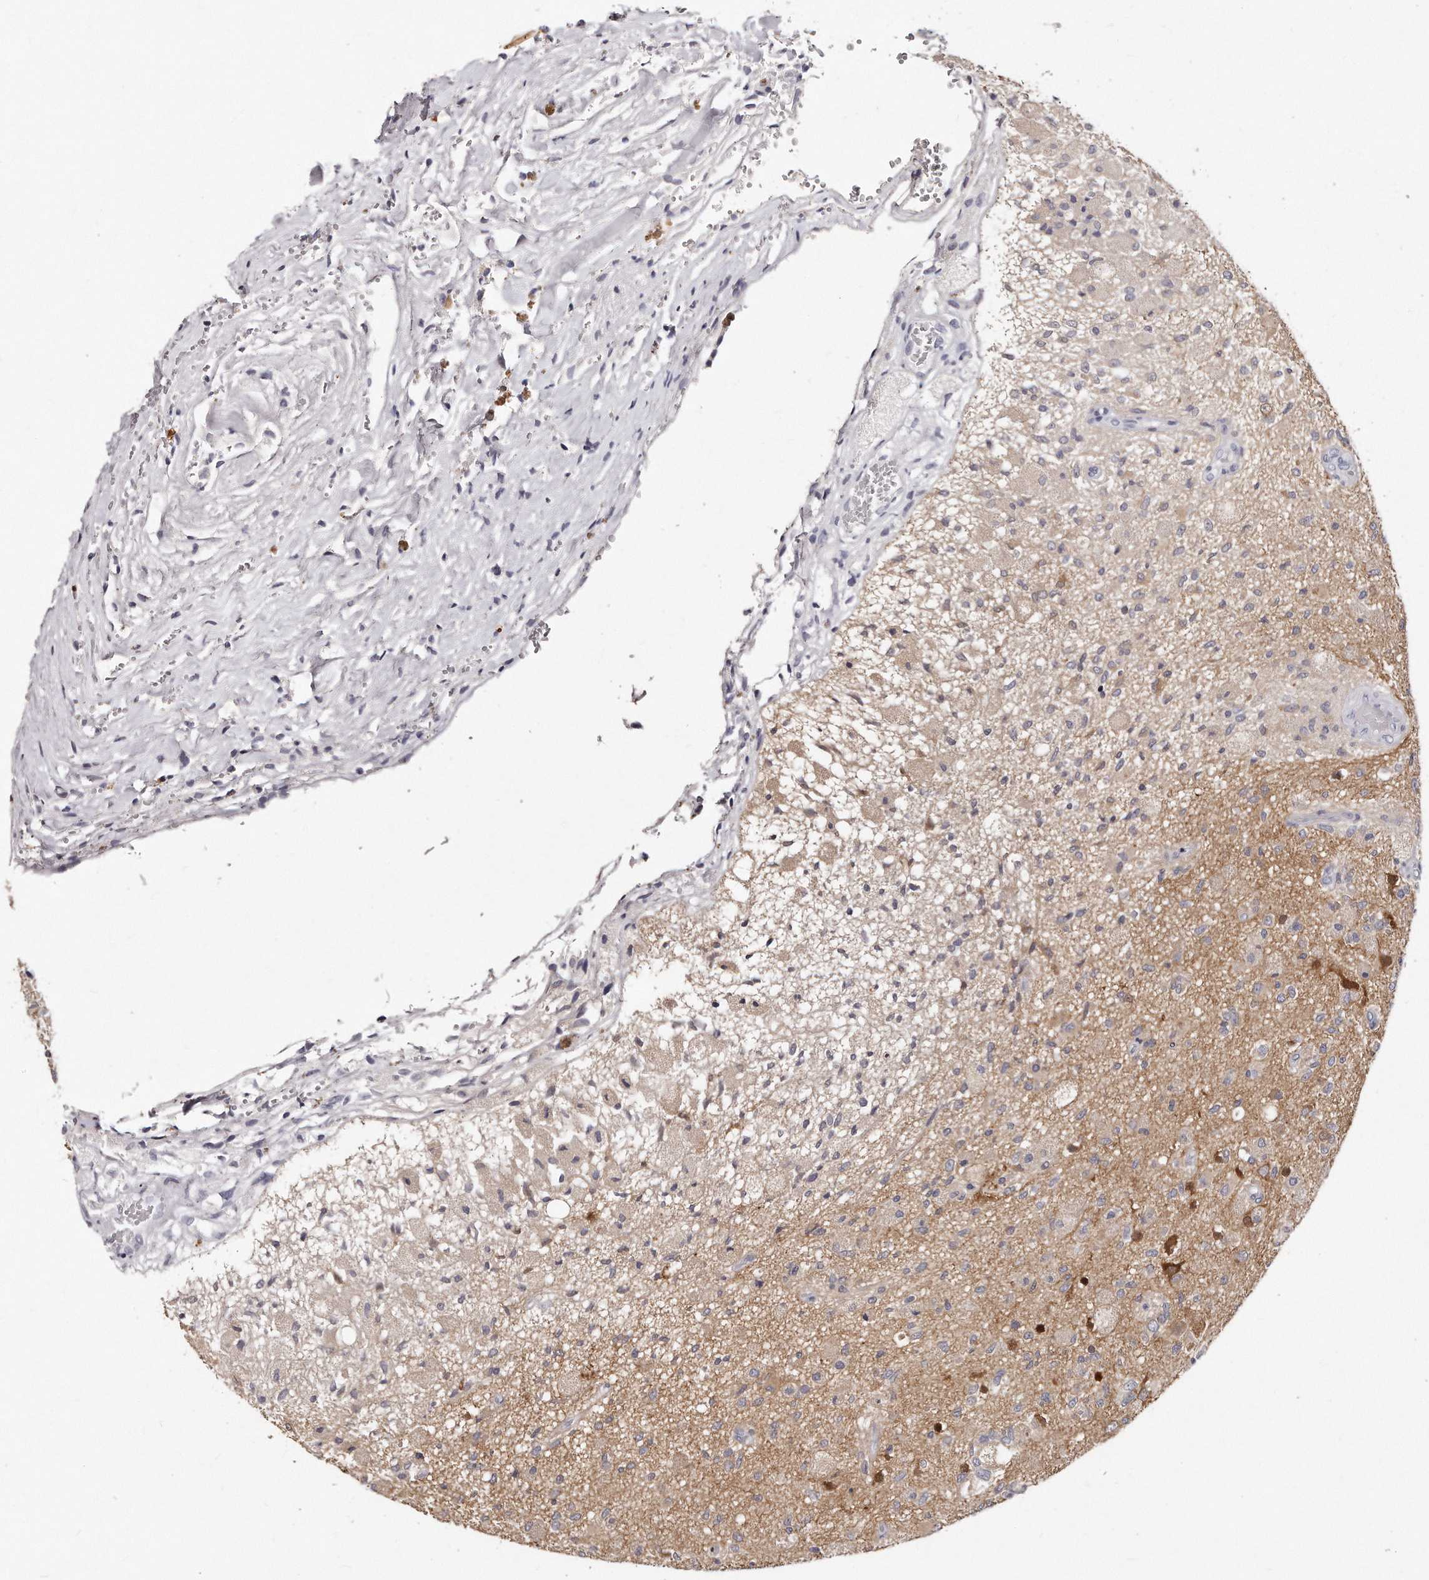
{"staining": {"intensity": "negative", "quantity": "none", "location": "none"}, "tissue": "glioma", "cell_type": "Tumor cells", "image_type": "cancer", "snomed": [{"axis": "morphology", "description": "Normal tissue, NOS"}, {"axis": "morphology", "description": "Glioma, malignant, High grade"}, {"axis": "topography", "description": "Cerebral cortex"}], "caption": "This is an IHC micrograph of high-grade glioma (malignant). There is no positivity in tumor cells.", "gene": "GDA", "patient": {"sex": "male", "age": 77}}